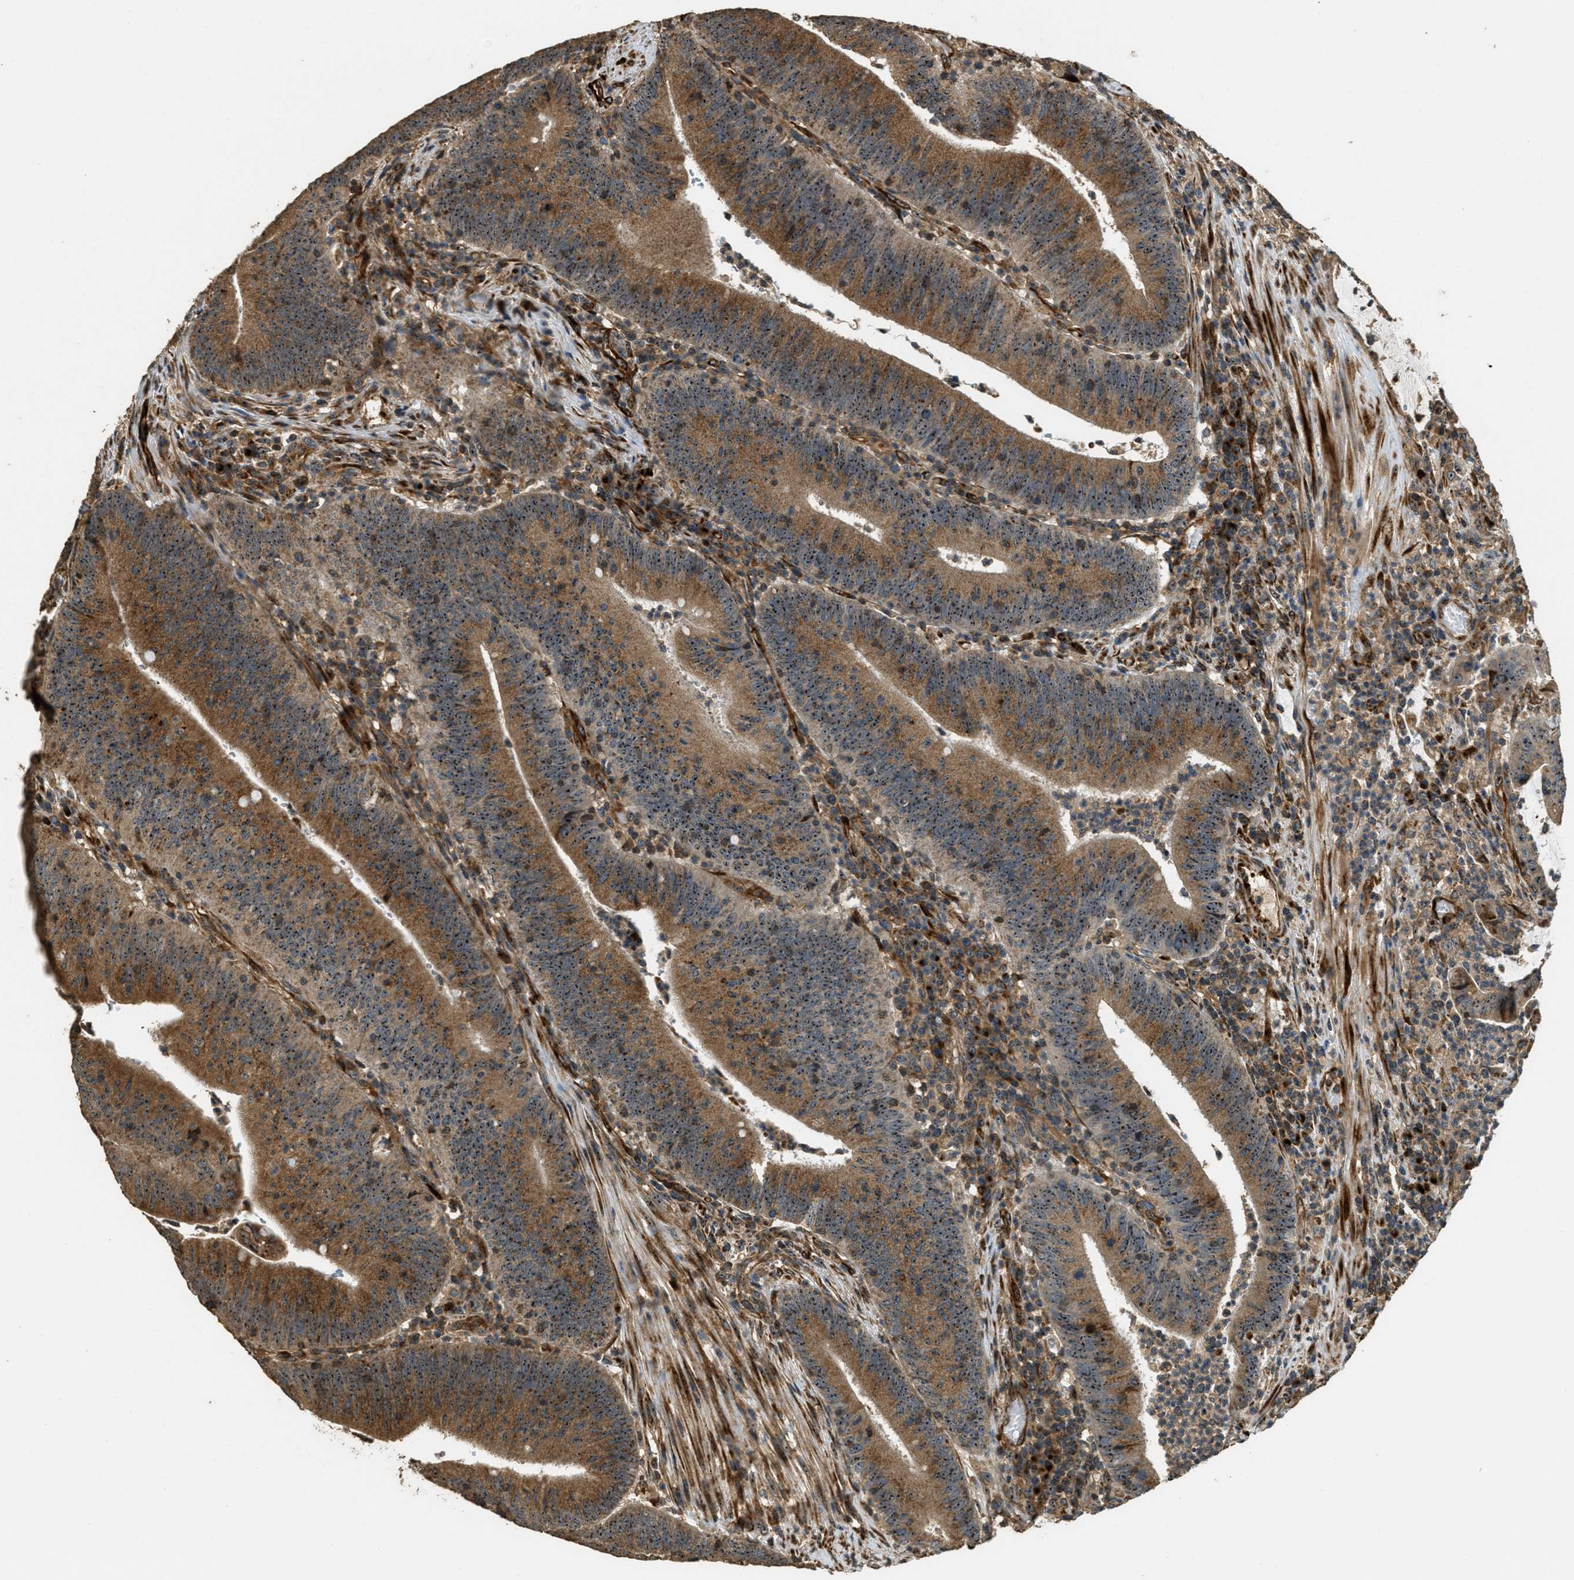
{"staining": {"intensity": "strong", "quantity": ">75%", "location": "cytoplasmic/membranous,nuclear"}, "tissue": "colorectal cancer", "cell_type": "Tumor cells", "image_type": "cancer", "snomed": [{"axis": "morphology", "description": "Normal tissue, NOS"}, {"axis": "morphology", "description": "Adenocarcinoma, NOS"}, {"axis": "topography", "description": "Rectum"}], "caption": "High-power microscopy captured an IHC histopathology image of colorectal cancer (adenocarcinoma), revealing strong cytoplasmic/membranous and nuclear staining in approximately >75% of tumor cells.", "gene": "LRP12", "patient": {"sex": "female", "age": 66}}